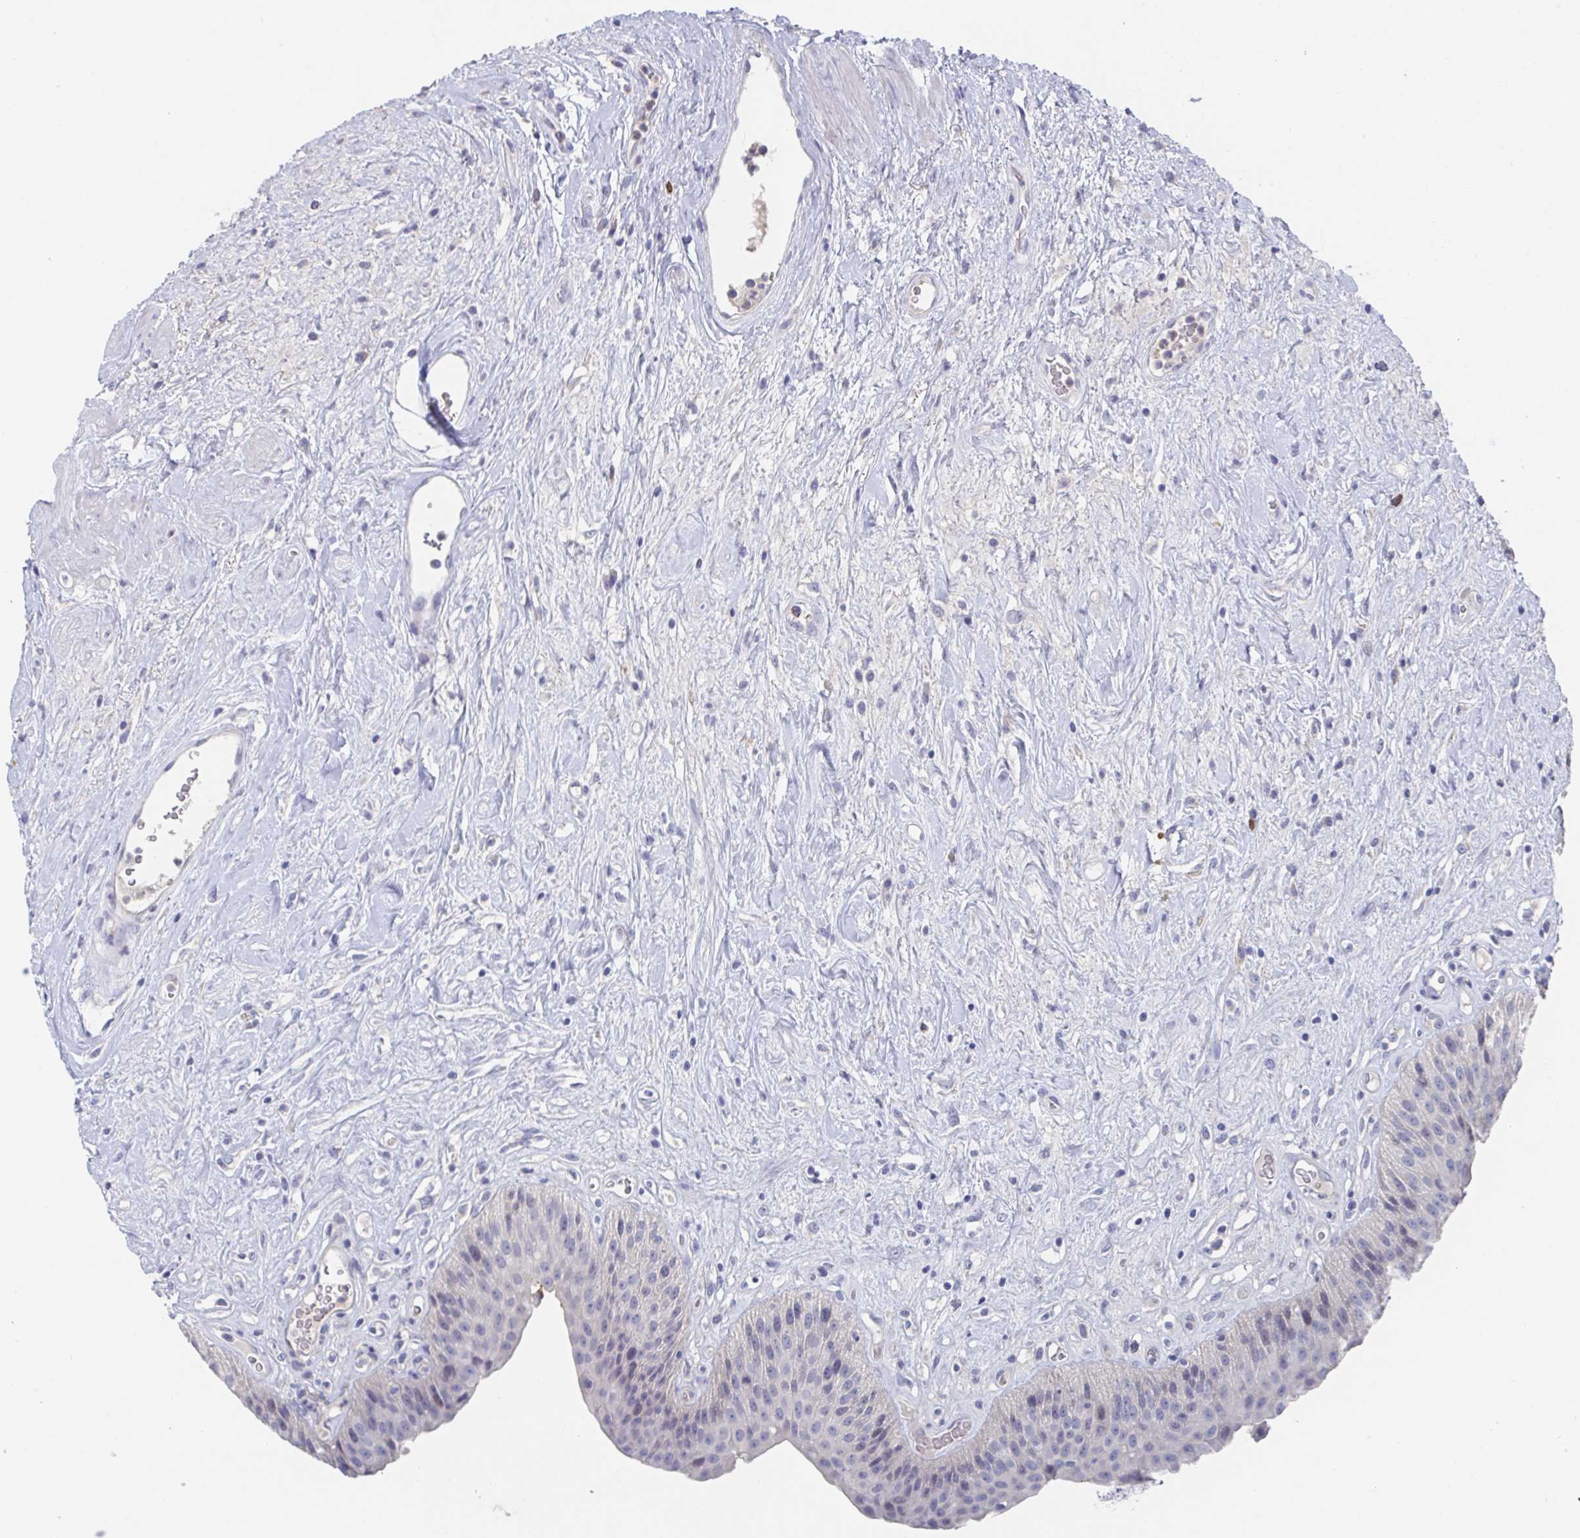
{"staining": {"intensity": "negative", "quantity": "none", "location": "none"}, "tissue": "urinary bladder", "cell_type": "Urothelial cells", "image_type": "normal", "snomed": [{"axis": "morphology", "description": "Normal tissue, NOS"}, {"axis": "topography", "description": "Urinary bladder"}], "caption": "Protein analysis of normal urinary bladder shows no significant staining in urothelial cells.", "gene": "KCNK5", "patient": {"sex": "female", "age": 56}}